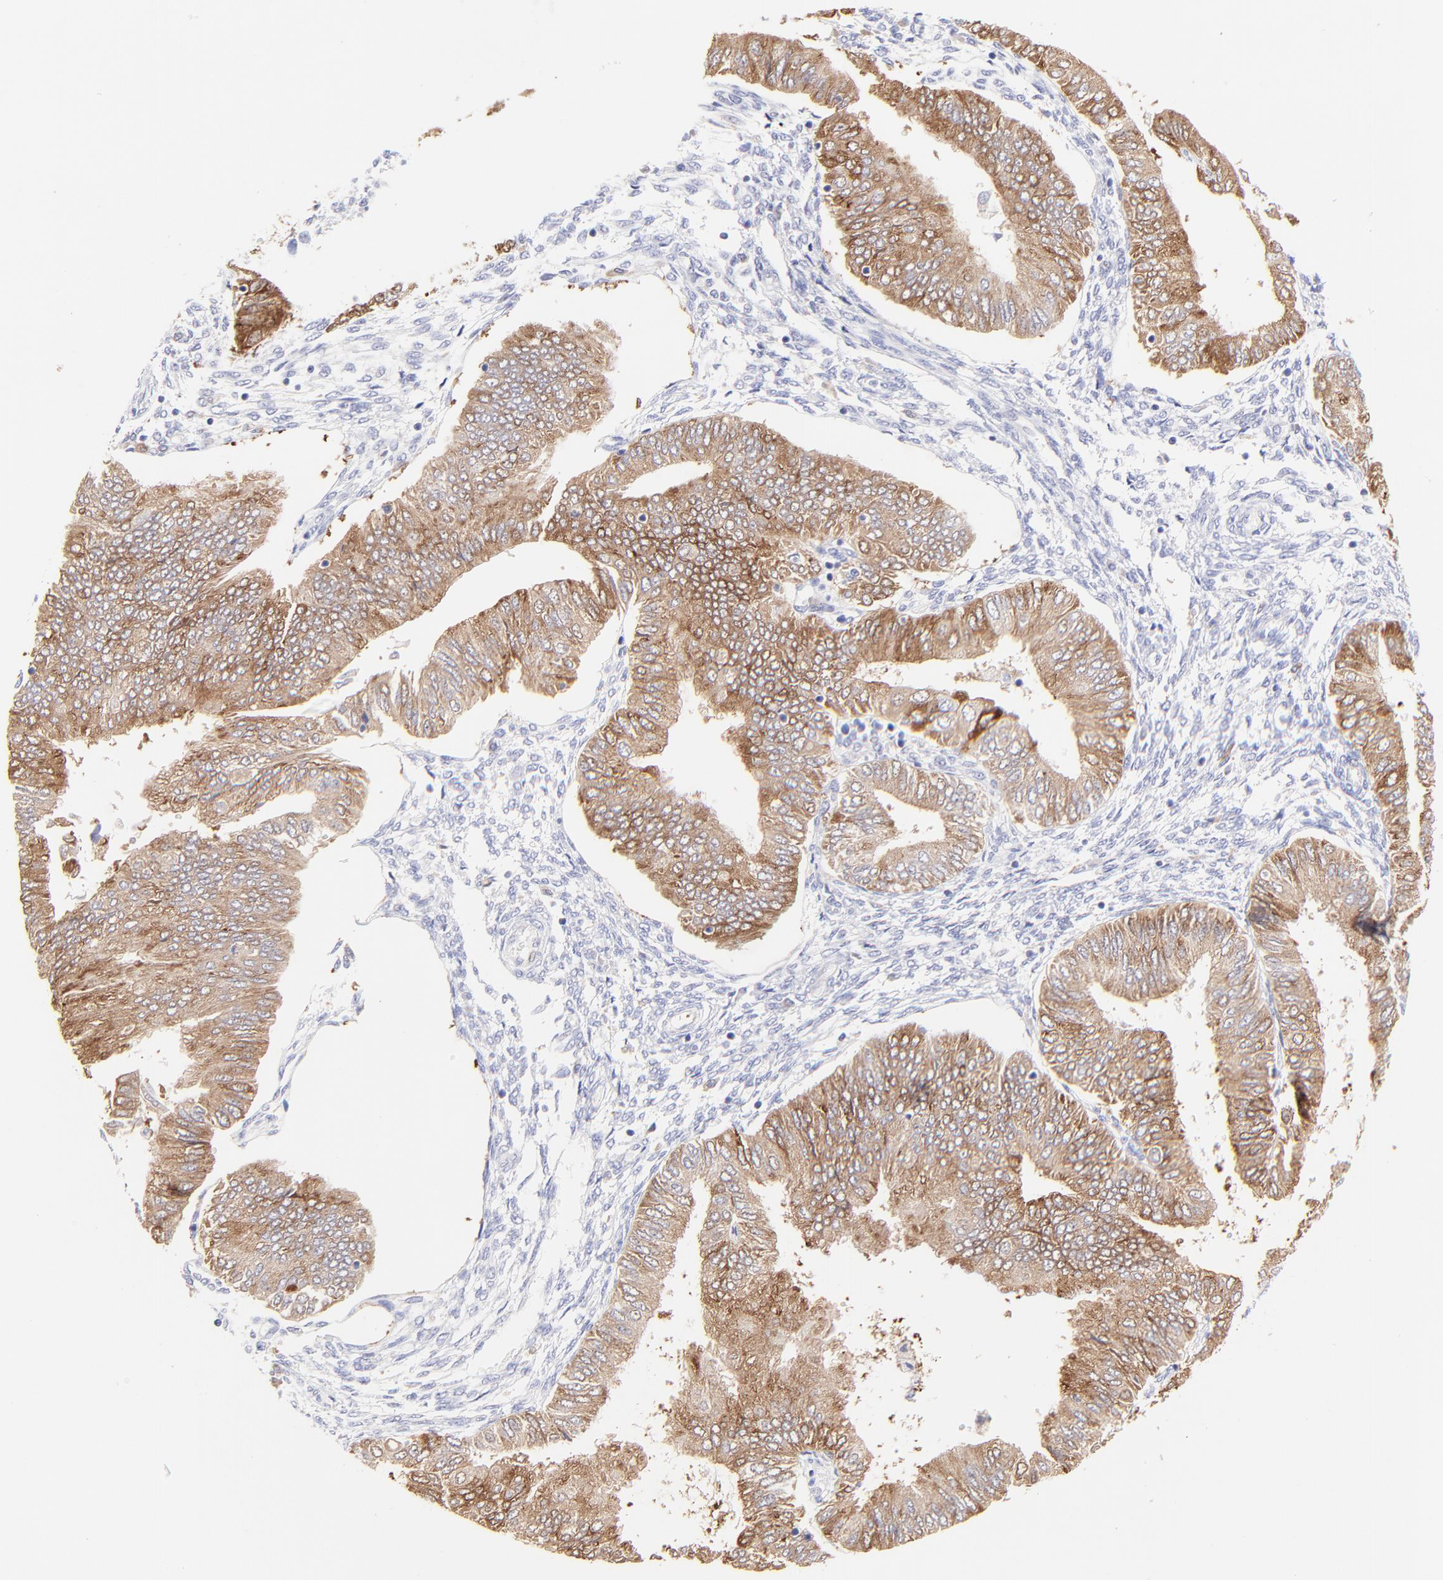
{"staining": {"intensity": "moderate", "quantity": ">75%", "location": "cytoplasmic/membranous"}, "tissue": "endometrial cancer", "cell_type": "Tumor cells", "image_type": "cancer", "snomed": [{"axis": "morphology", "description": "Adenocarcinoma, NOS"}, {"axis": "topography", "description": "Endometrium"}], "caption": "Immunohistochemical staining of endometrial adenocarcinoma demonstrates medium levels of moderate cytoplasmic/membranous protein staining in about >75% of tumor cells.", "gene": "HYAL1", "patient": {"sex": "female", "age": 51}}